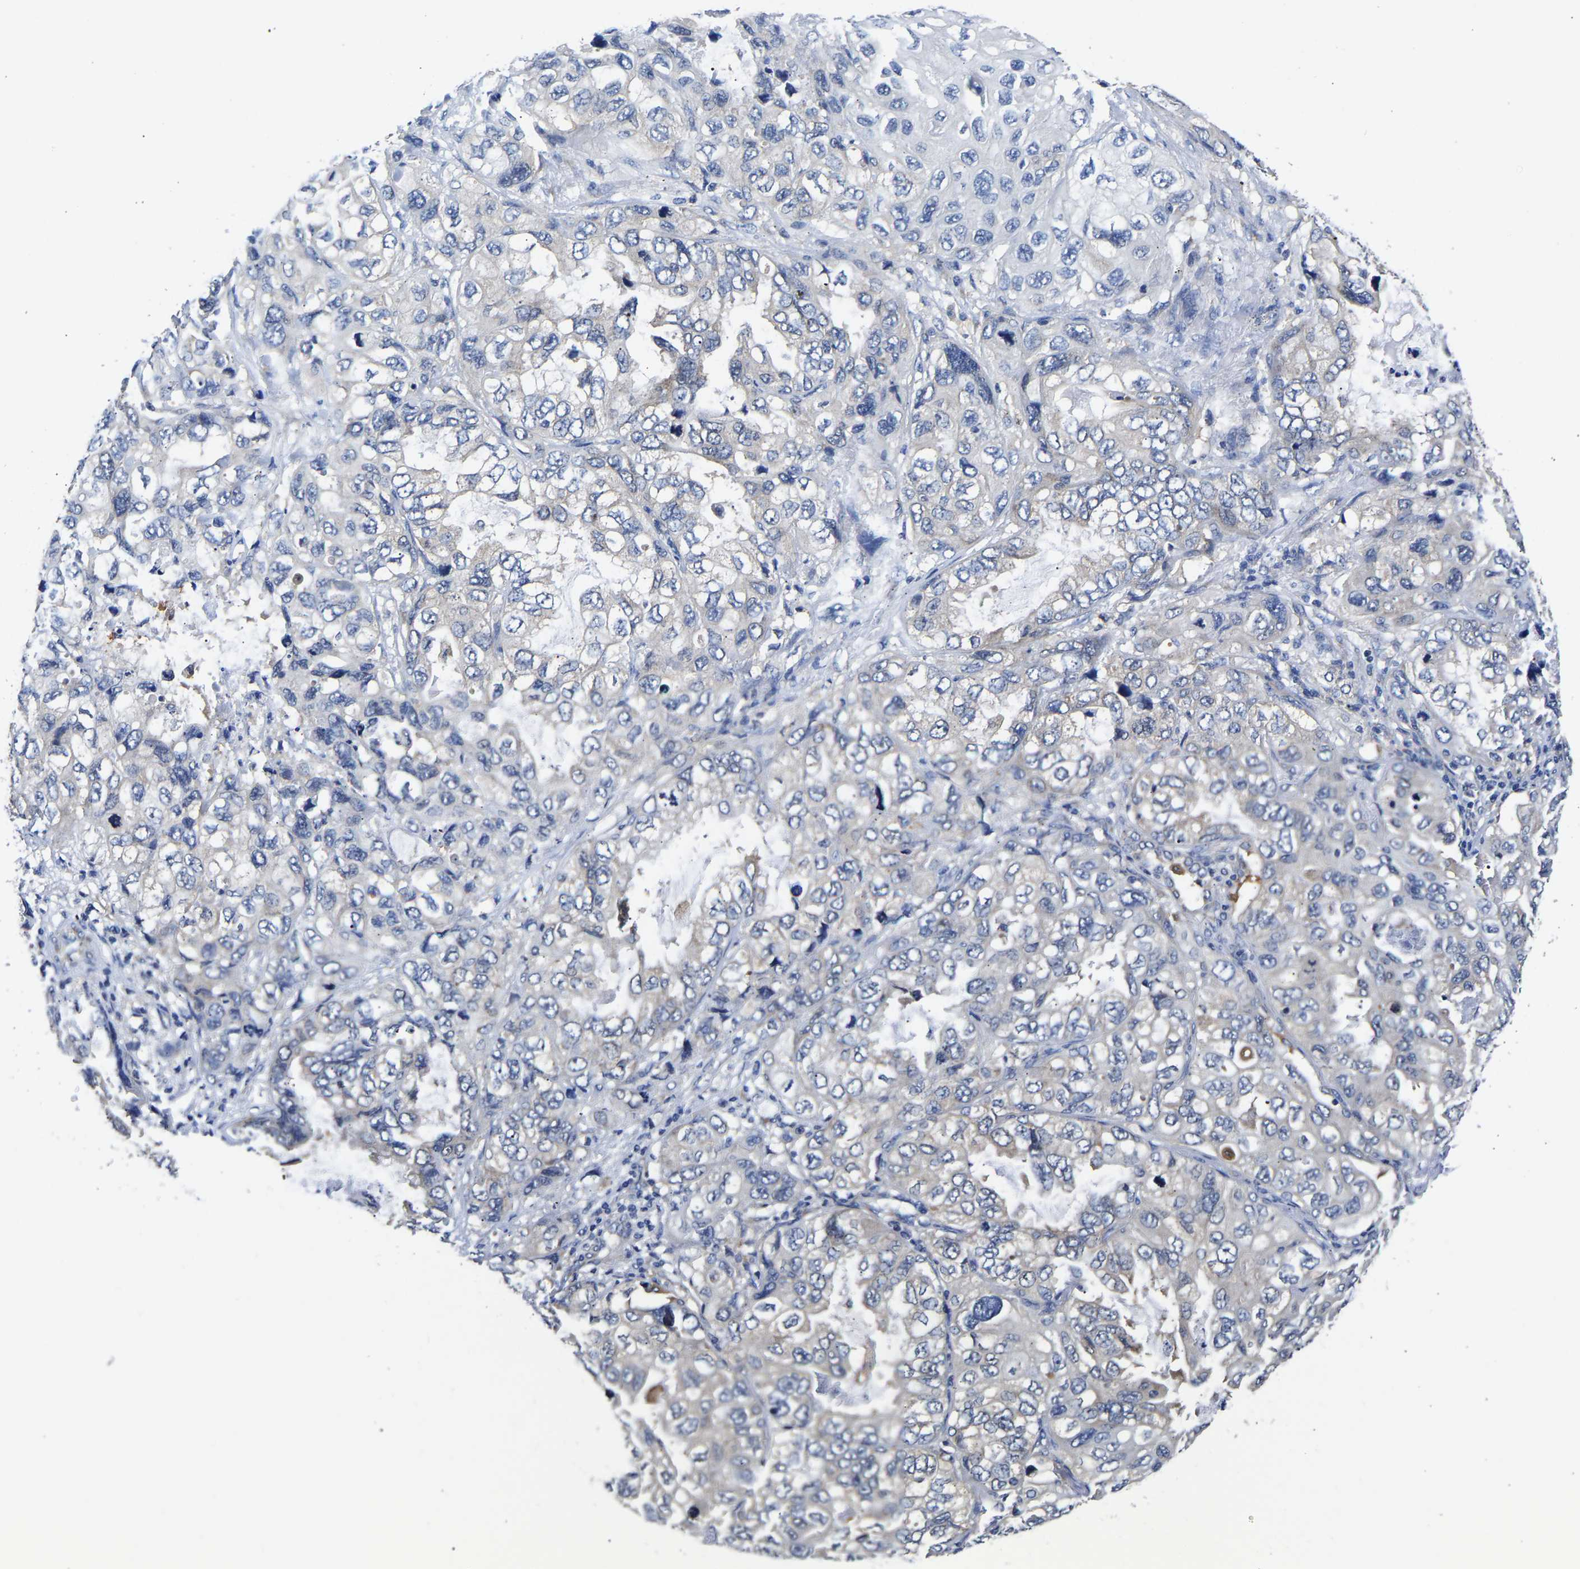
{"staining": {"intensity": "negative", "quantity": "none", "location": "none"}, "tissue": "lung cancer", "cell_type": "Tumor cells", "image_type": "cancer", "snomed": [{"axis": "morphology", "description": "Squamous cell carcinoma, NOS"}, {"axis": "topography", "description": "Lung"}], "caption": "Squamous cell carcinoma (lung) stained for a protein using IHC exhibits no staining tumor cells.", "gene": "CCDC6", "patient": {"sex": "female", "age": 73}}